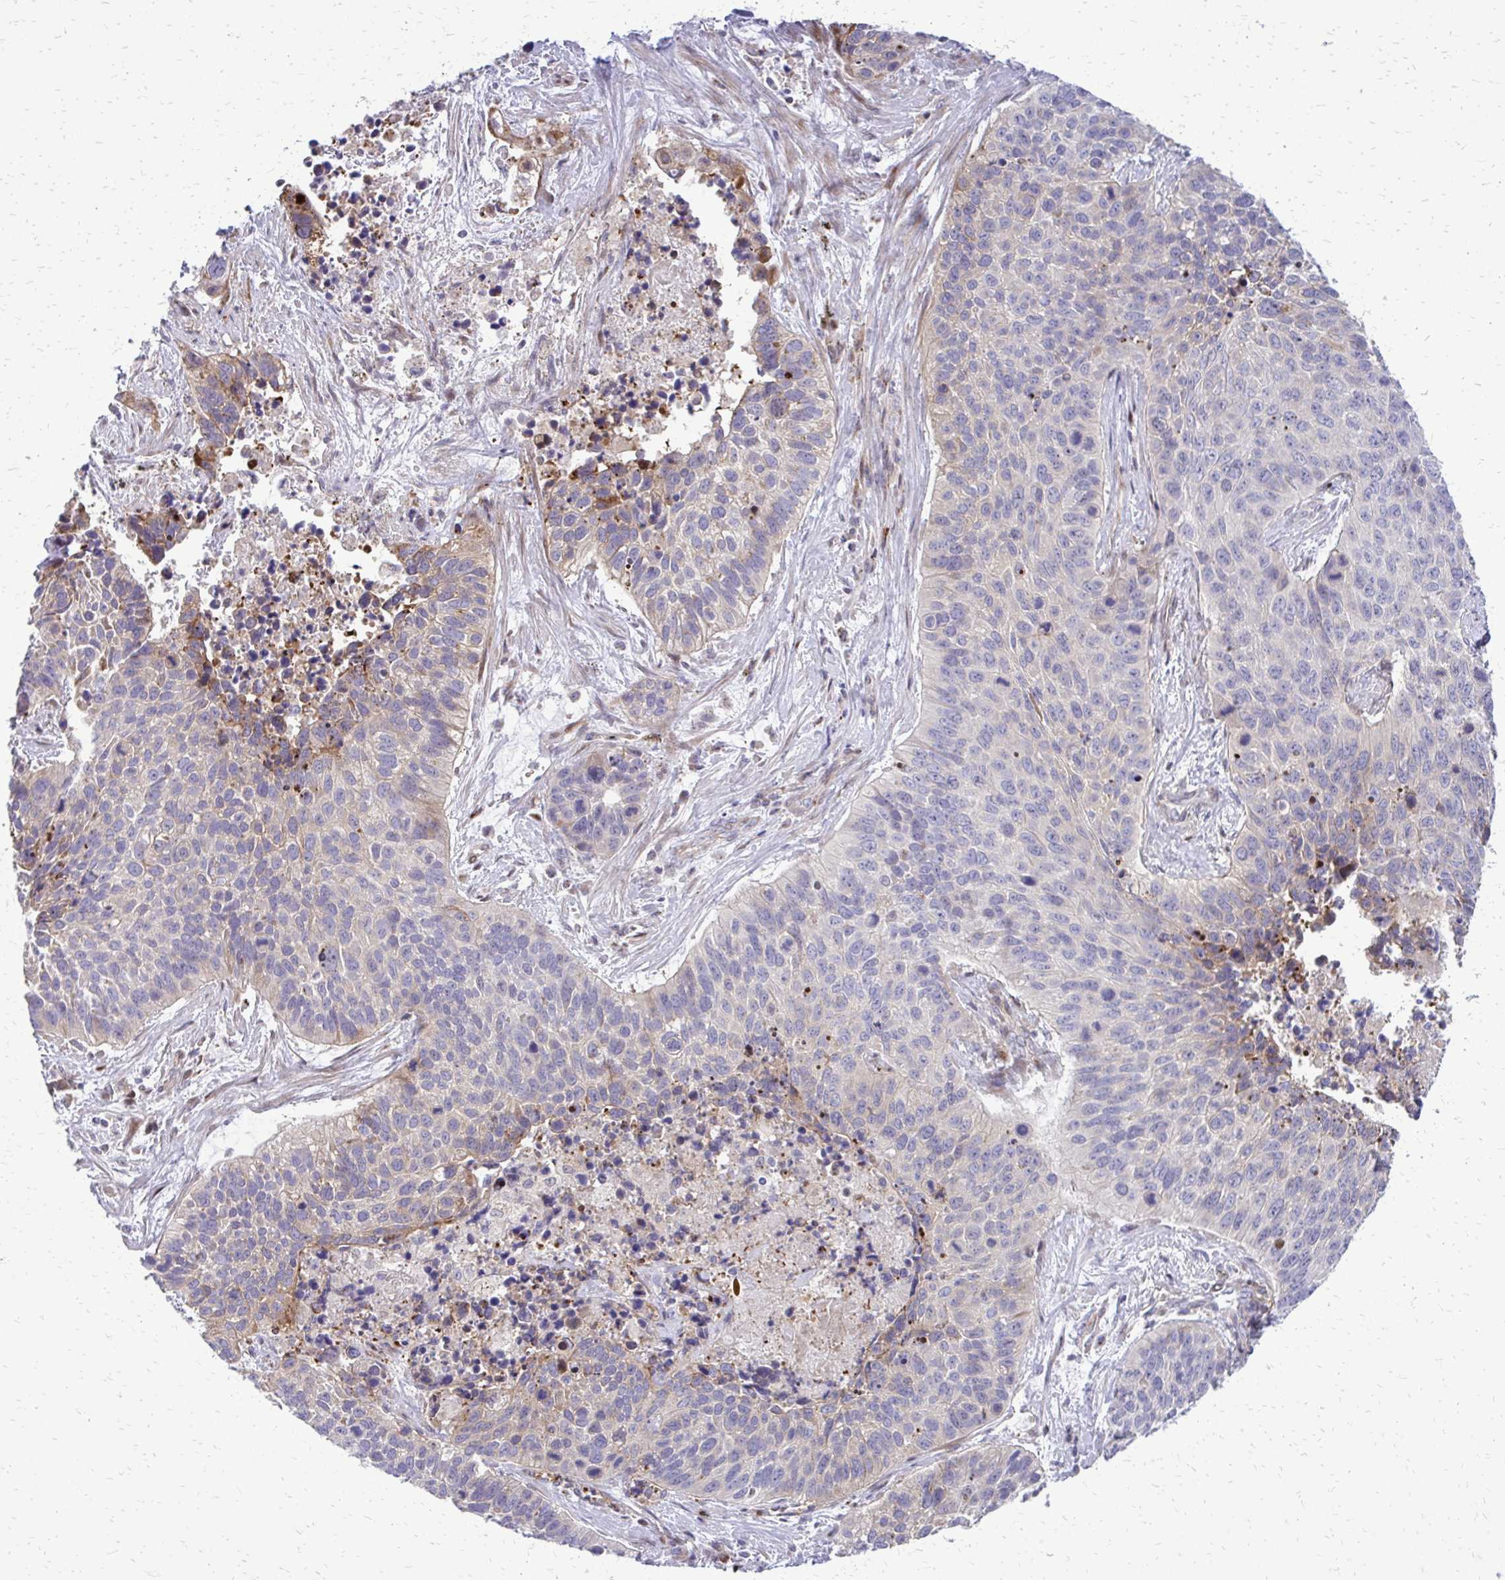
{"staining": {"intensity": "moderate", "quantity": "<25%", "location": "cytoplasmic/membranous"}, "tissue": "lung cancer", "cell_type": "Tumor cells", "image_type": "cancer", "snomed": [{"axis": "morphology", "description": "Squamous cell carcinoma, NOS"}, {"axis": "topography", "description": "Lung"}], "caption": "Immunohistochemical staining of lung squamous cell carcinoma demonstrates low levels of moderate cytoplasmic/membranous positivity in about <25% of tumor cells.", "gene": "PPDPFL", "patient": {"sex": "male", "age": 62}}